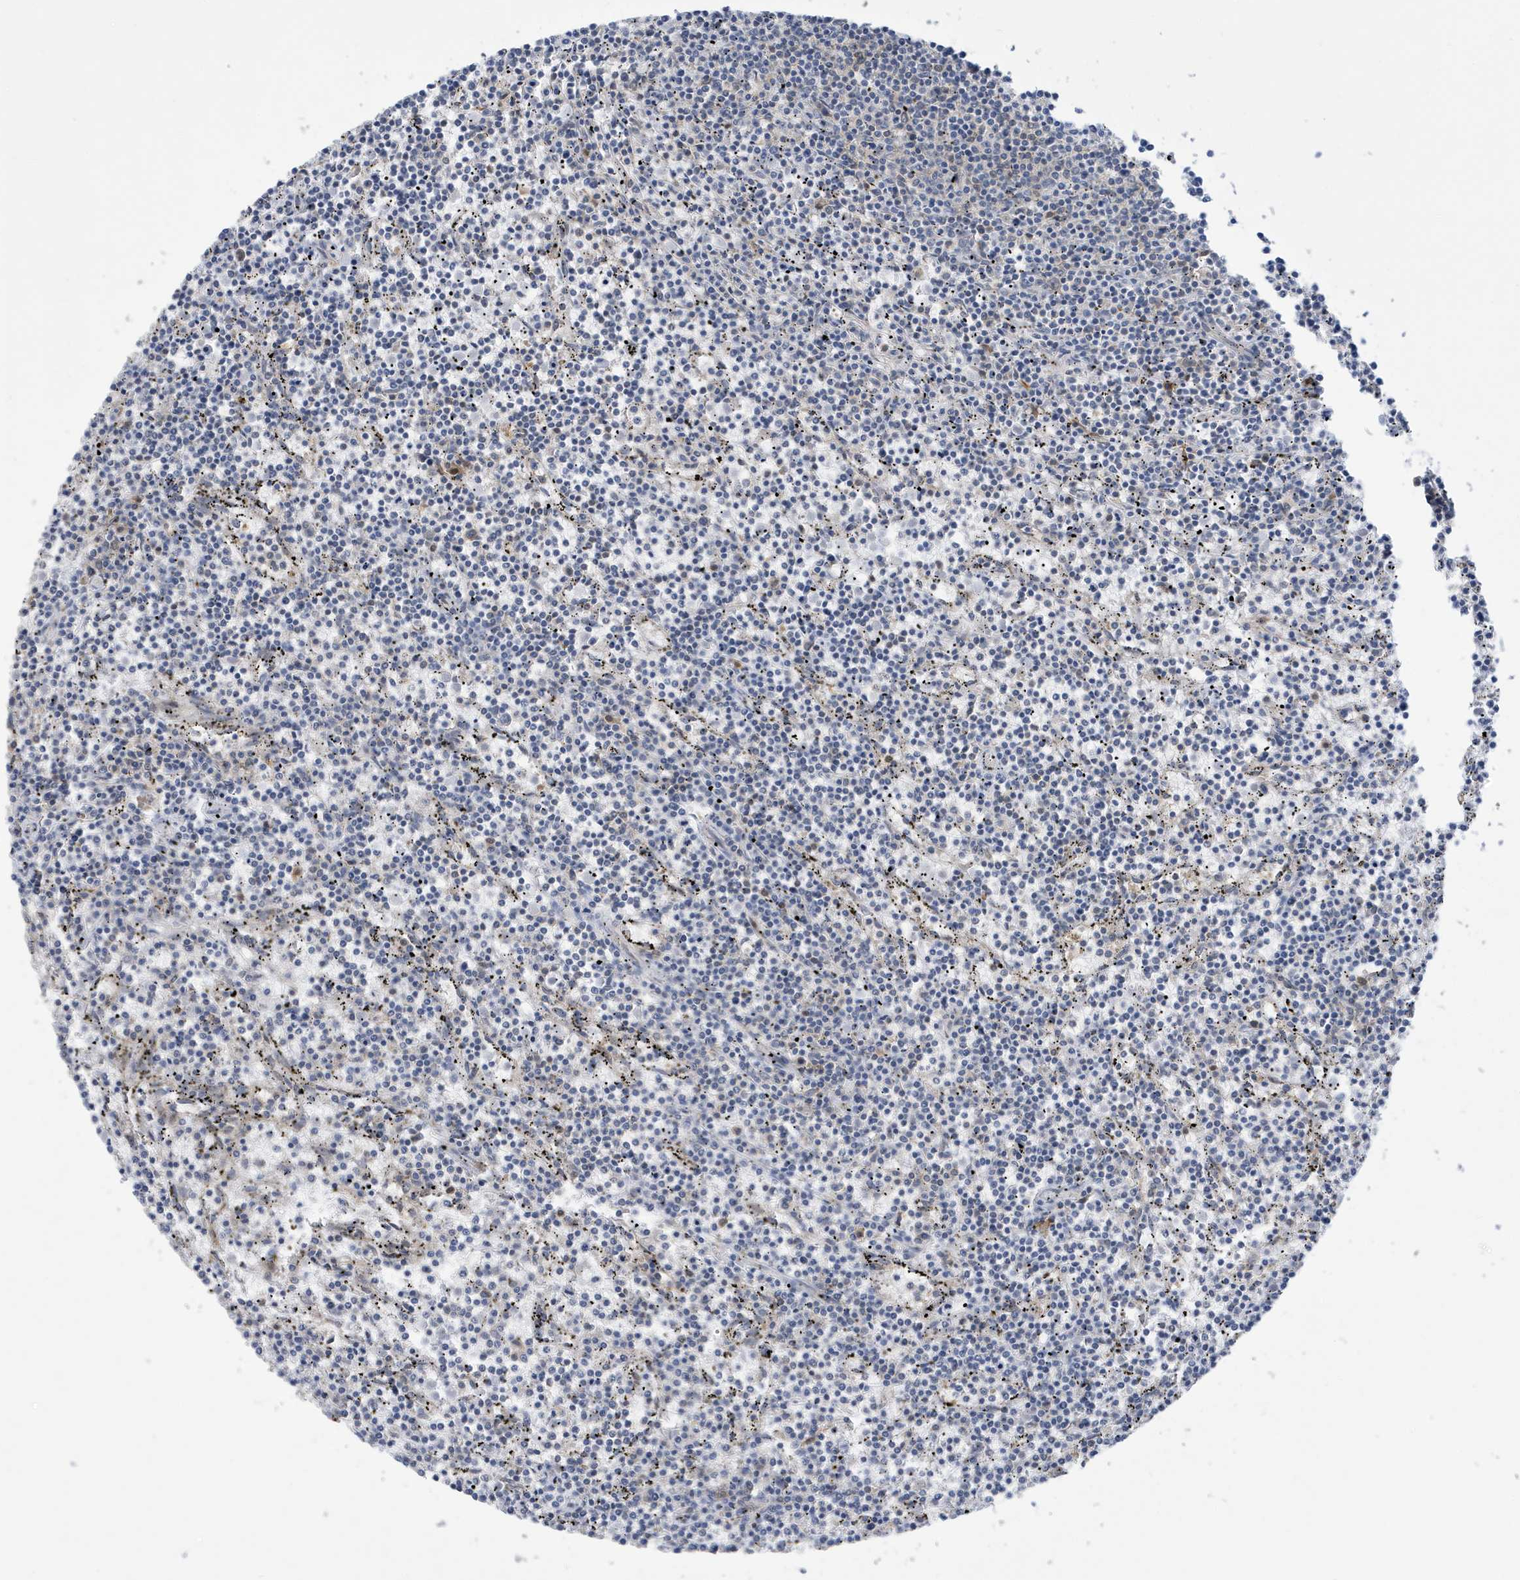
{"staining": {"intensity": "negative", "quantity": "none", "location": "none"}, "tissue": "lymphoma", "cell_type": "Tumor cells", "image_type": "cancer", "snomed": [{"axis": "morphology", "description": "Malignant lymphoma, non-Hodgkin's type, Low grade"}, {"axis": "topography", "description": "Spleen"}], "caption": "This is an immunohistochemistry (IHC) image of human lymphoma. There is no positivity in tumor cells.", "gene": "NCOA7", "patient": {"sex": "female", "age": 50}}